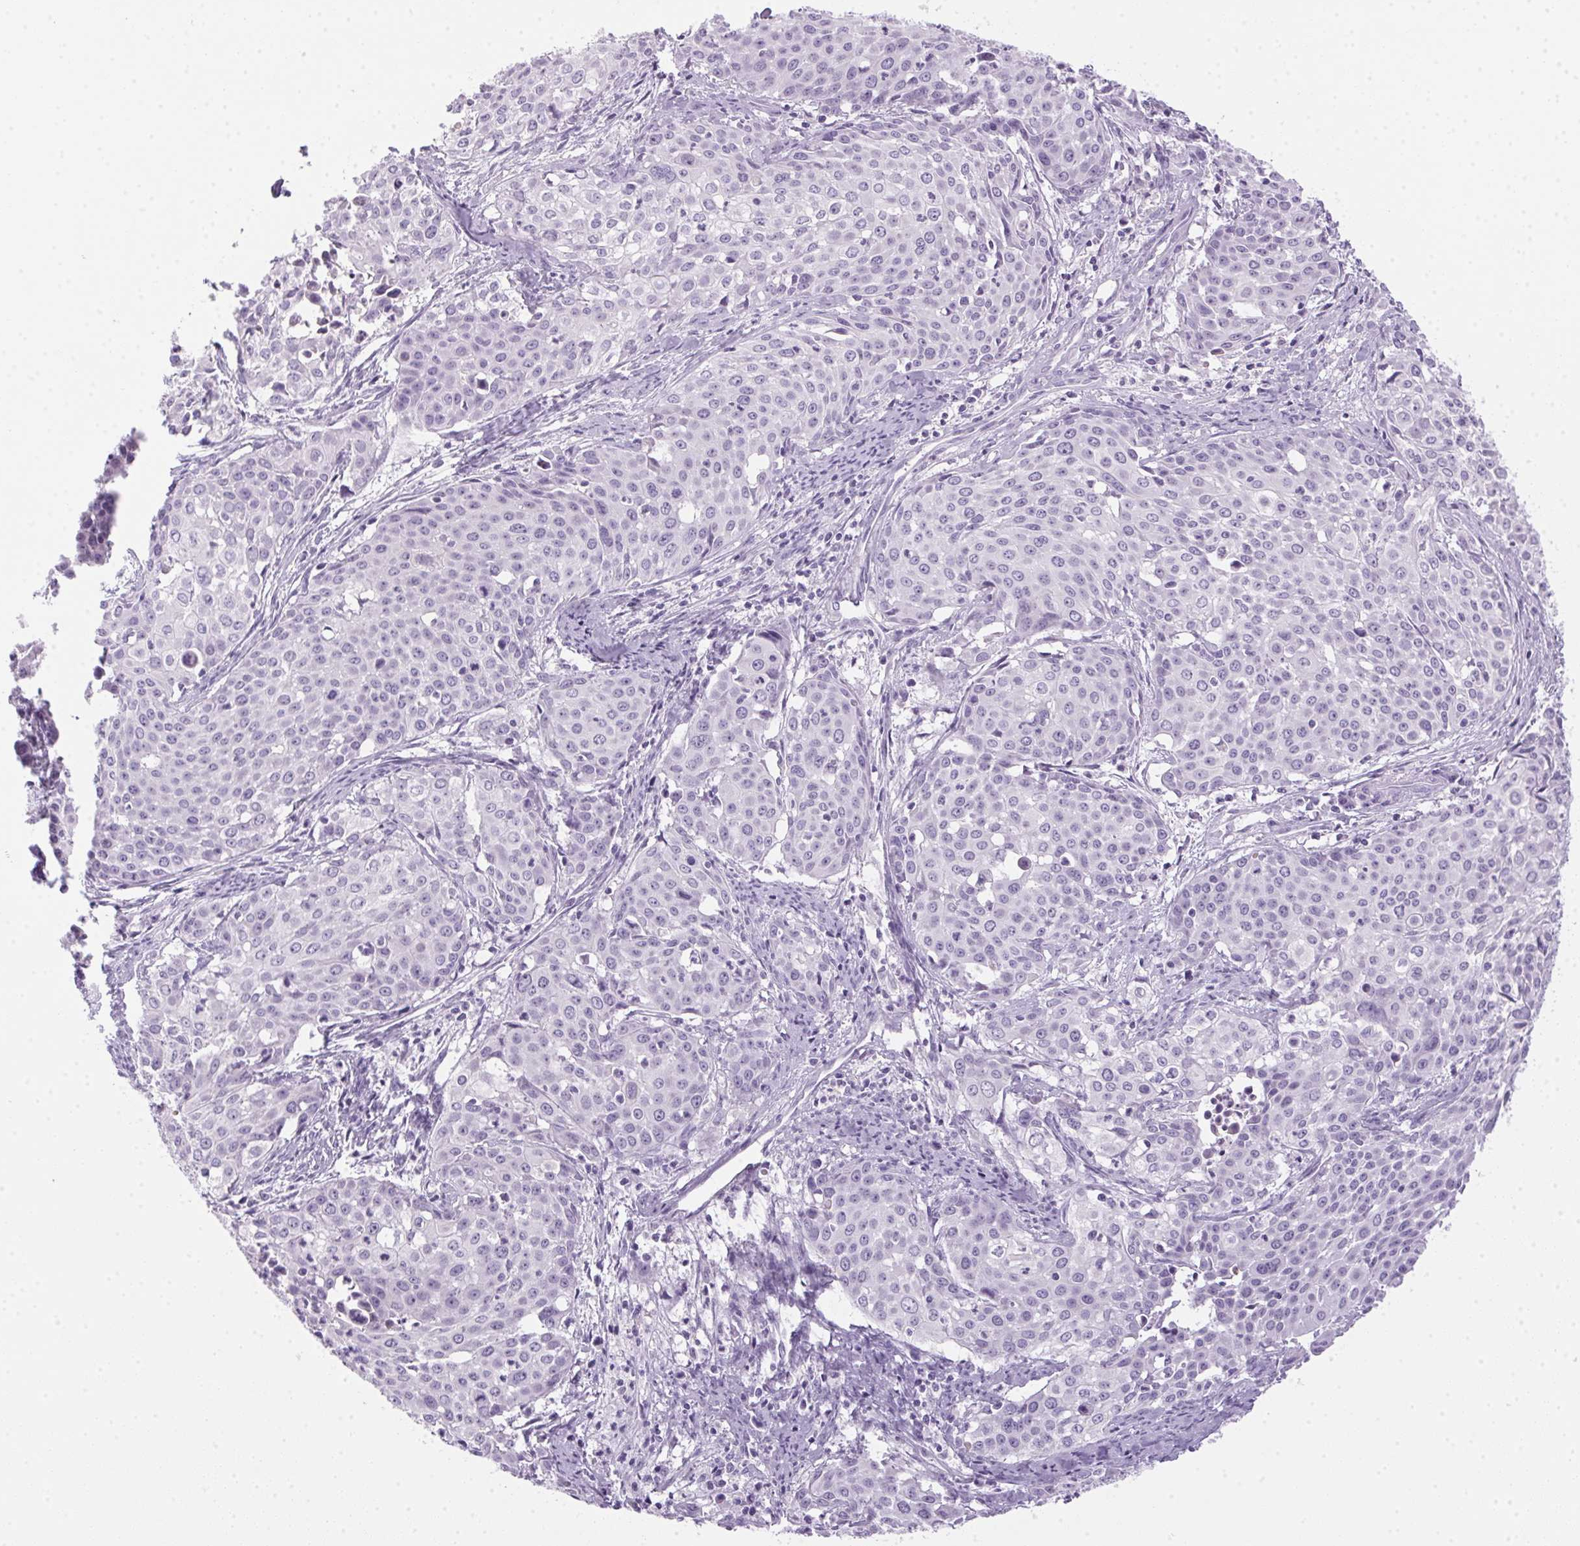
{"staining": {"intensity": "negative", "quantity": "none", "location": "none"}, "tissue": "cervical cancer", "cell_type": "Tumor cells", "image_type": "cancer", "snomed": [{"axis": "morphology", "description": "Squamous cell carcinoma, NOS"}, {"axis": "topography", "description": "Cervix"}], "caption": "Tumor cells are negative for brown protein staining in squamous cell carcinoma (cervical). The staining is performed using DAB brown chromogen with nuclei counter-stained in using hematoxylin.", "gene": "POPDC2", "patient": {"sex": "female", "age": 39}}